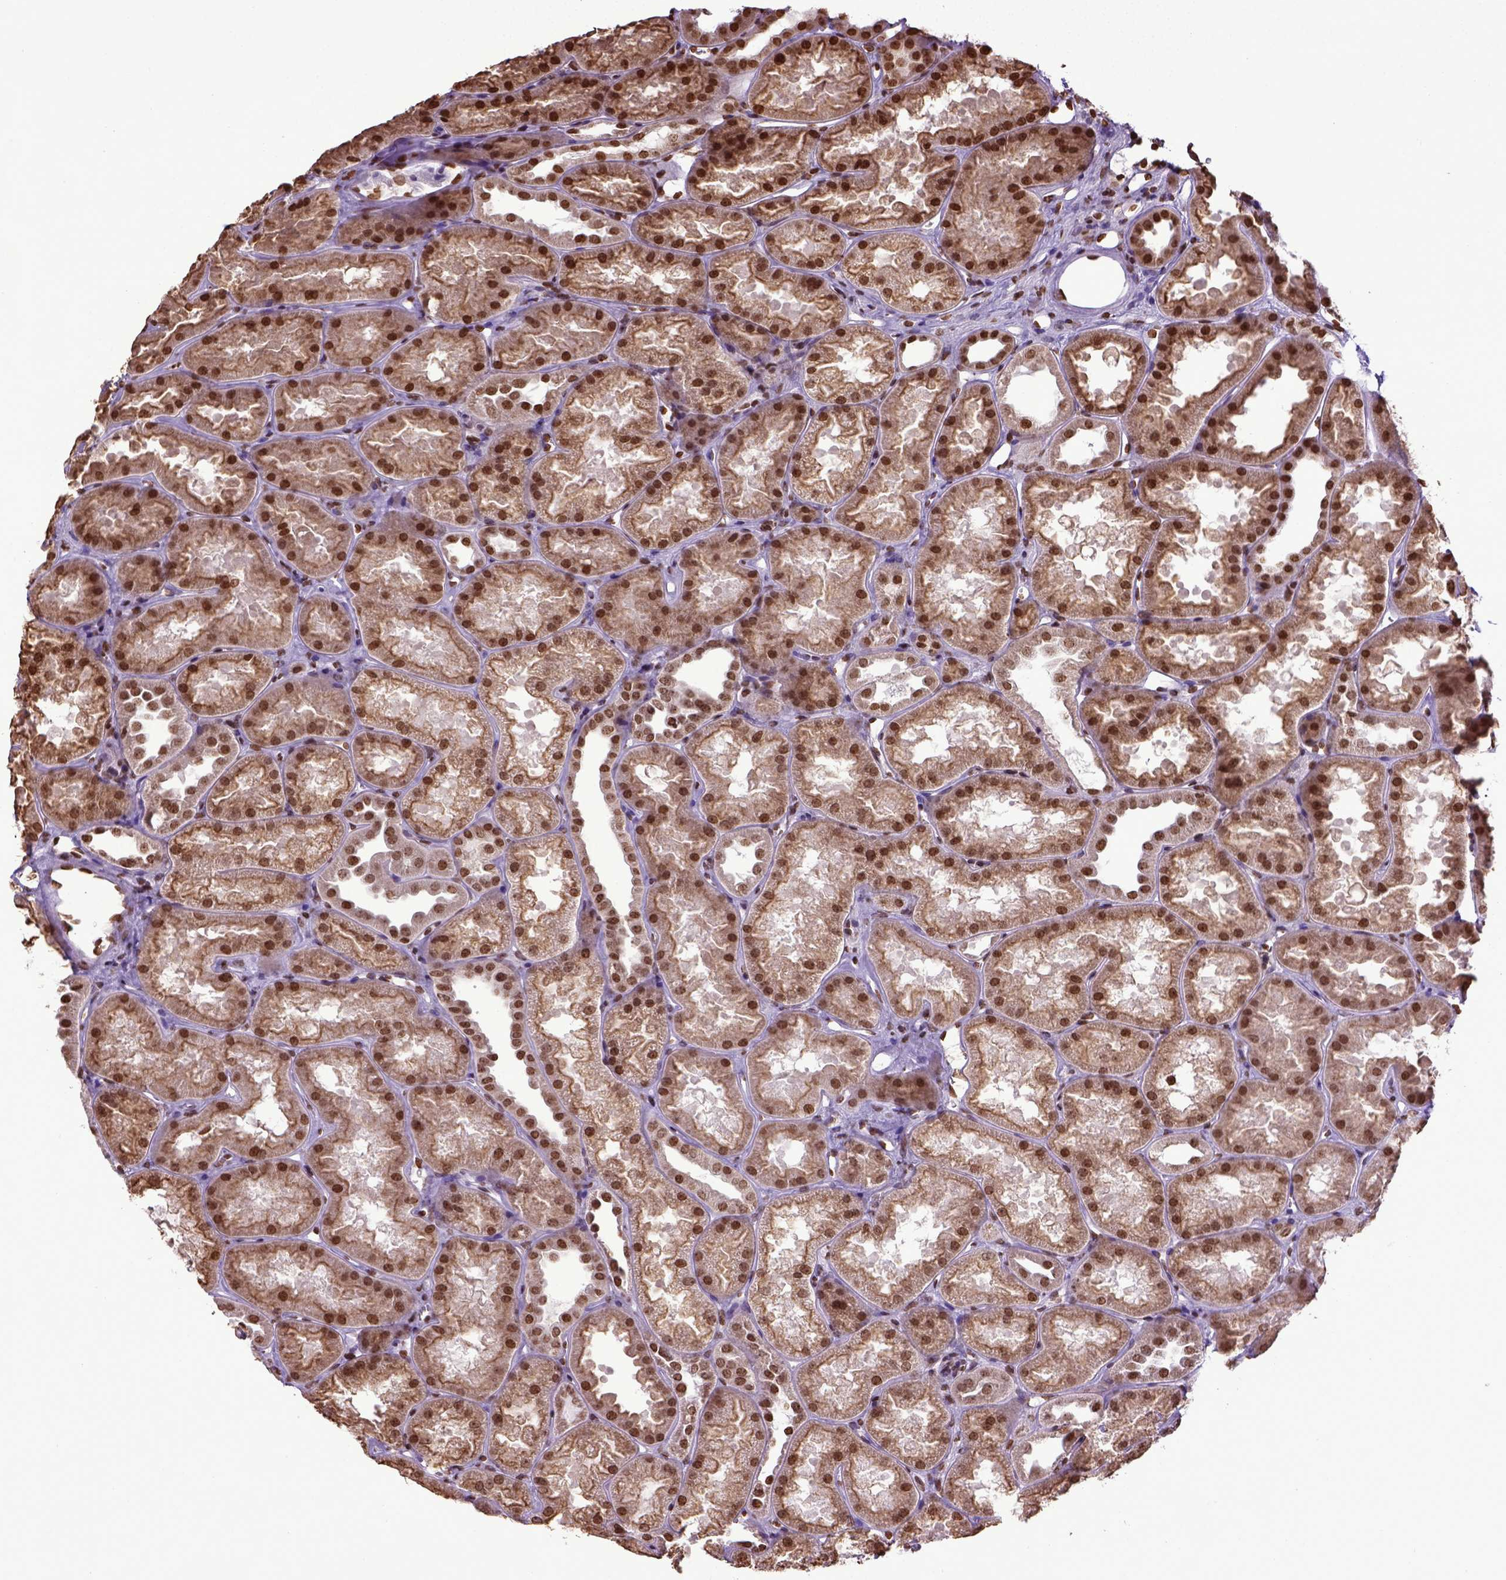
{"staining": {"intensity": "strong", "quantity": "25%-75%", "location": "nuclear"}, "tissue": "kidney", "cell_type": "Cells in glomeruli", "image_type": "normal", "snomed": [{"axis": "morphology", "description": "Normal tissue, NOS"}, {"axis": "topography", "description": "Kidney"}], "caption": "Brown immunohistochemical staining in unremarkable human kidney demonstrates strong nuclear staining in approximately 25%-75% of cells in glomeruli. (brown staining indicates protein expression, while blue staining denotes nuclei).", "gene": "ZNF75D", "patient": {"sex": "male", "age": 61}}